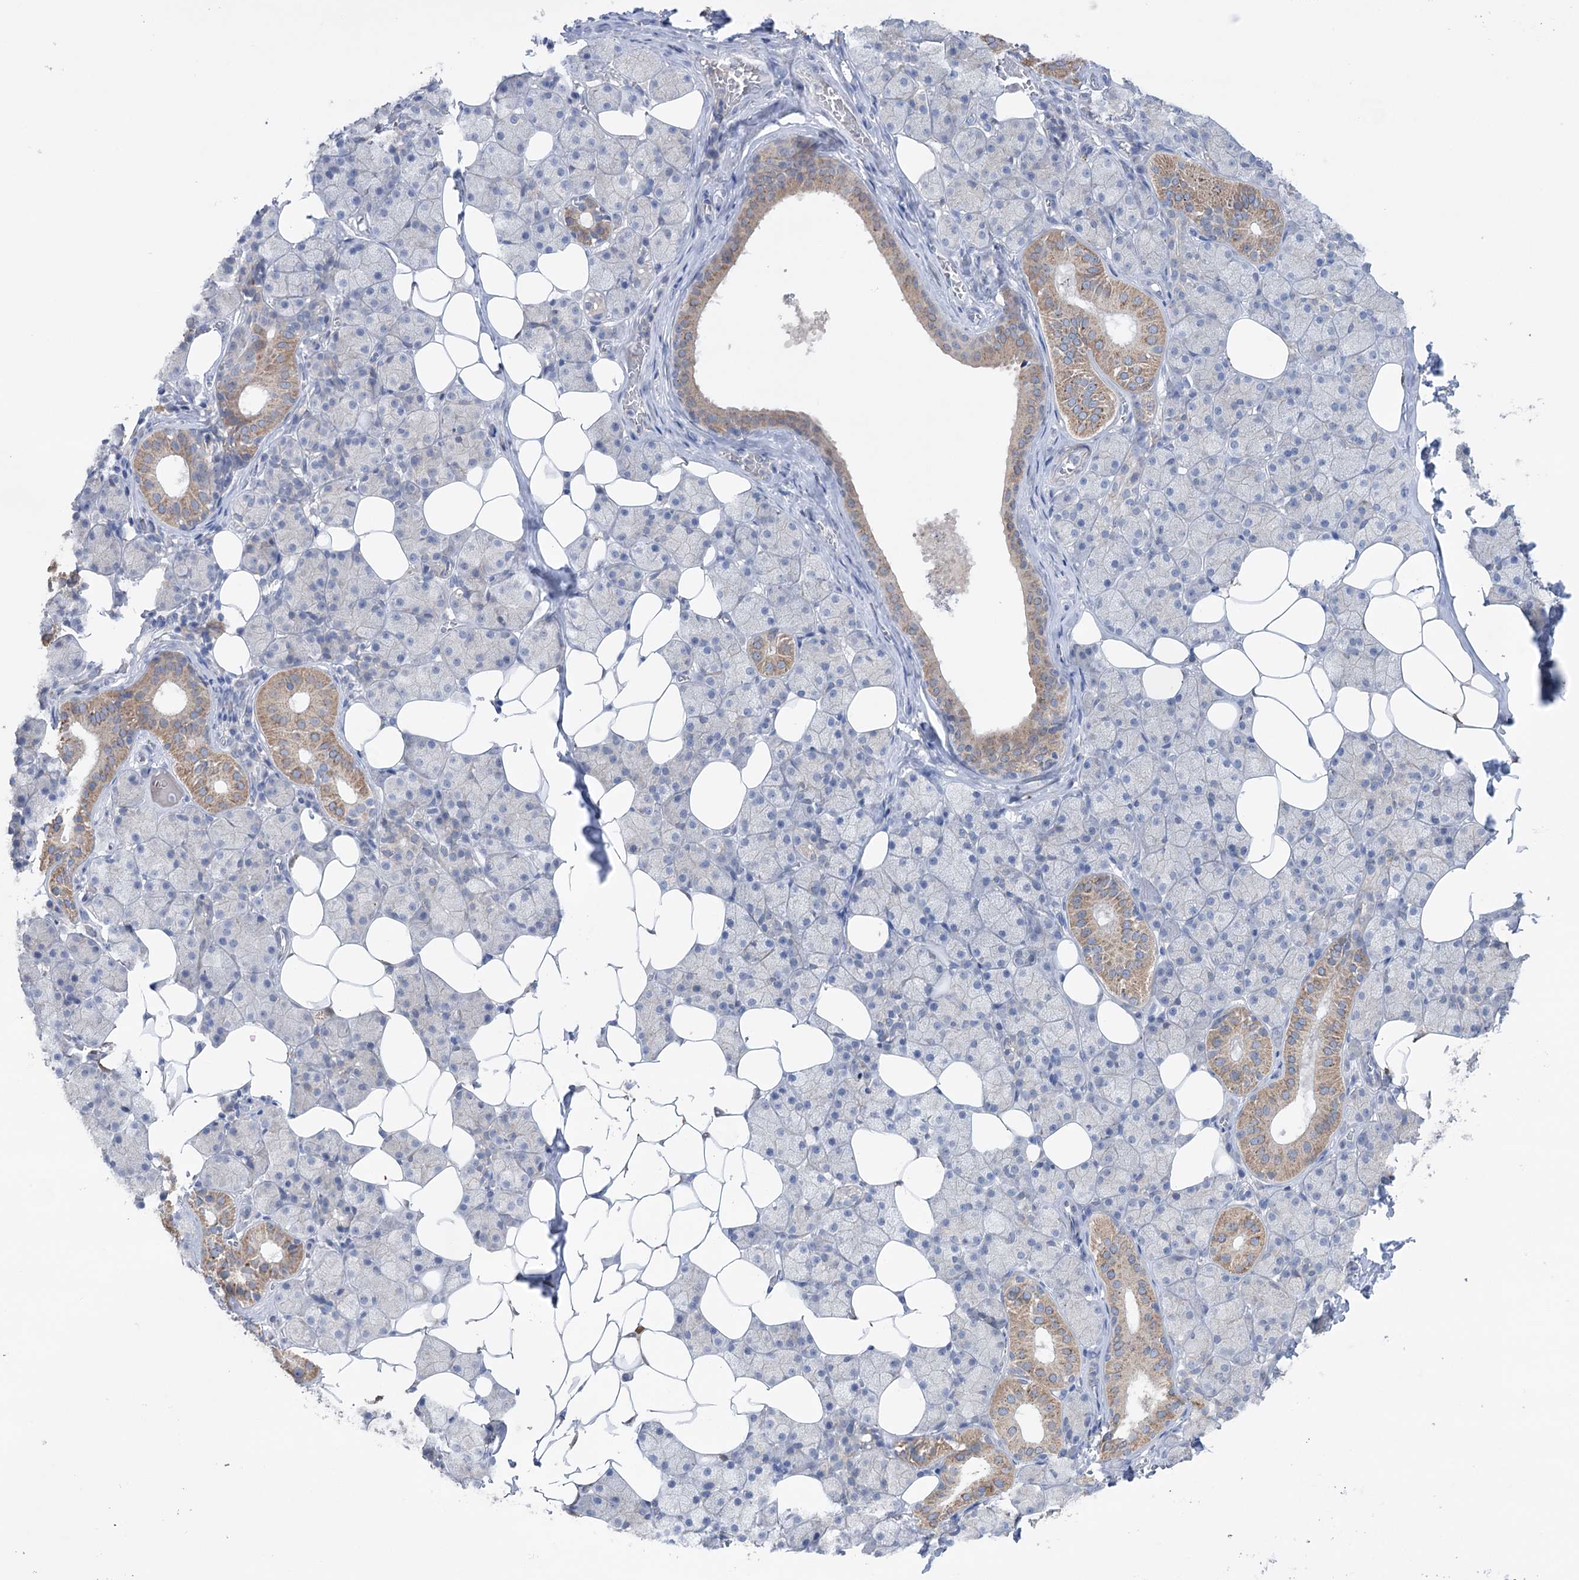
{"staining": {"intensity": "moderate", "quantity": "<25%", "location": "cytoplasmic/membranous"}, "tissue": "salivary gland", "cell_type": "Glandular cells", "image_type": "normal", "snomed": [{"axis": "morphology", "description": "Normal tissue, NOS"}, {"axis": "topography", "description": "Salivary gland"}], "caption": "Immunohistochemical staining of unremarkable human salivary gland shows low levels of moderate cytoplasmic/membranous positivity in about <25% of glandular cells.", "gene": "MTCH2", "patient": {"sex": "female", "age": 33}}